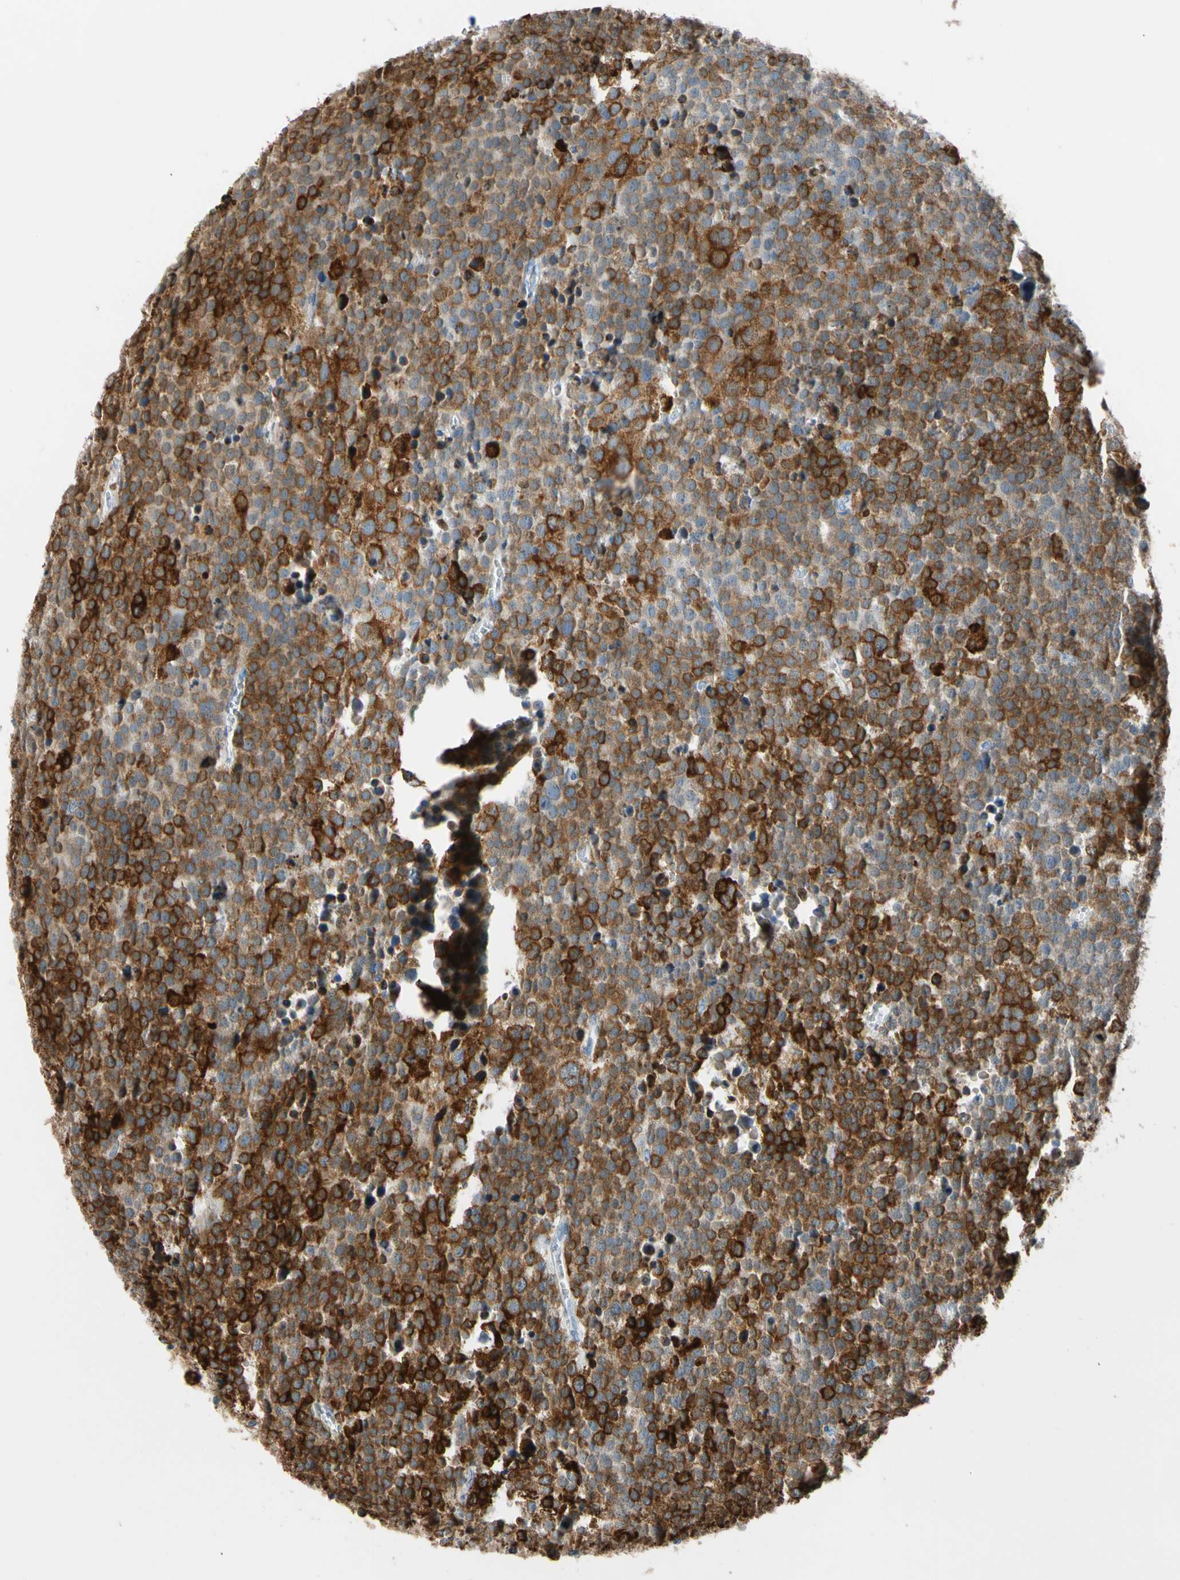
{"staining": {"intensity": "strong", "quantity": "25%-75%", "location": "cytoplasmic/membranous"}, "tissue": "testis cancer", "cell_type": "Tumor cells", "image_type": "cancer", "snomed": [{"axis": "morphology", "description": "Seminoma, NOS"}, {"axis": "topography", "description": "Testis"}], "caption": "A micrograph of testis cancer stained for a protein demonstrates strong cytoplasmic/membranous brown staining in tumor cells.", "gene": "LRPAP1", "patient": {"sex": "male", "age": 71}}